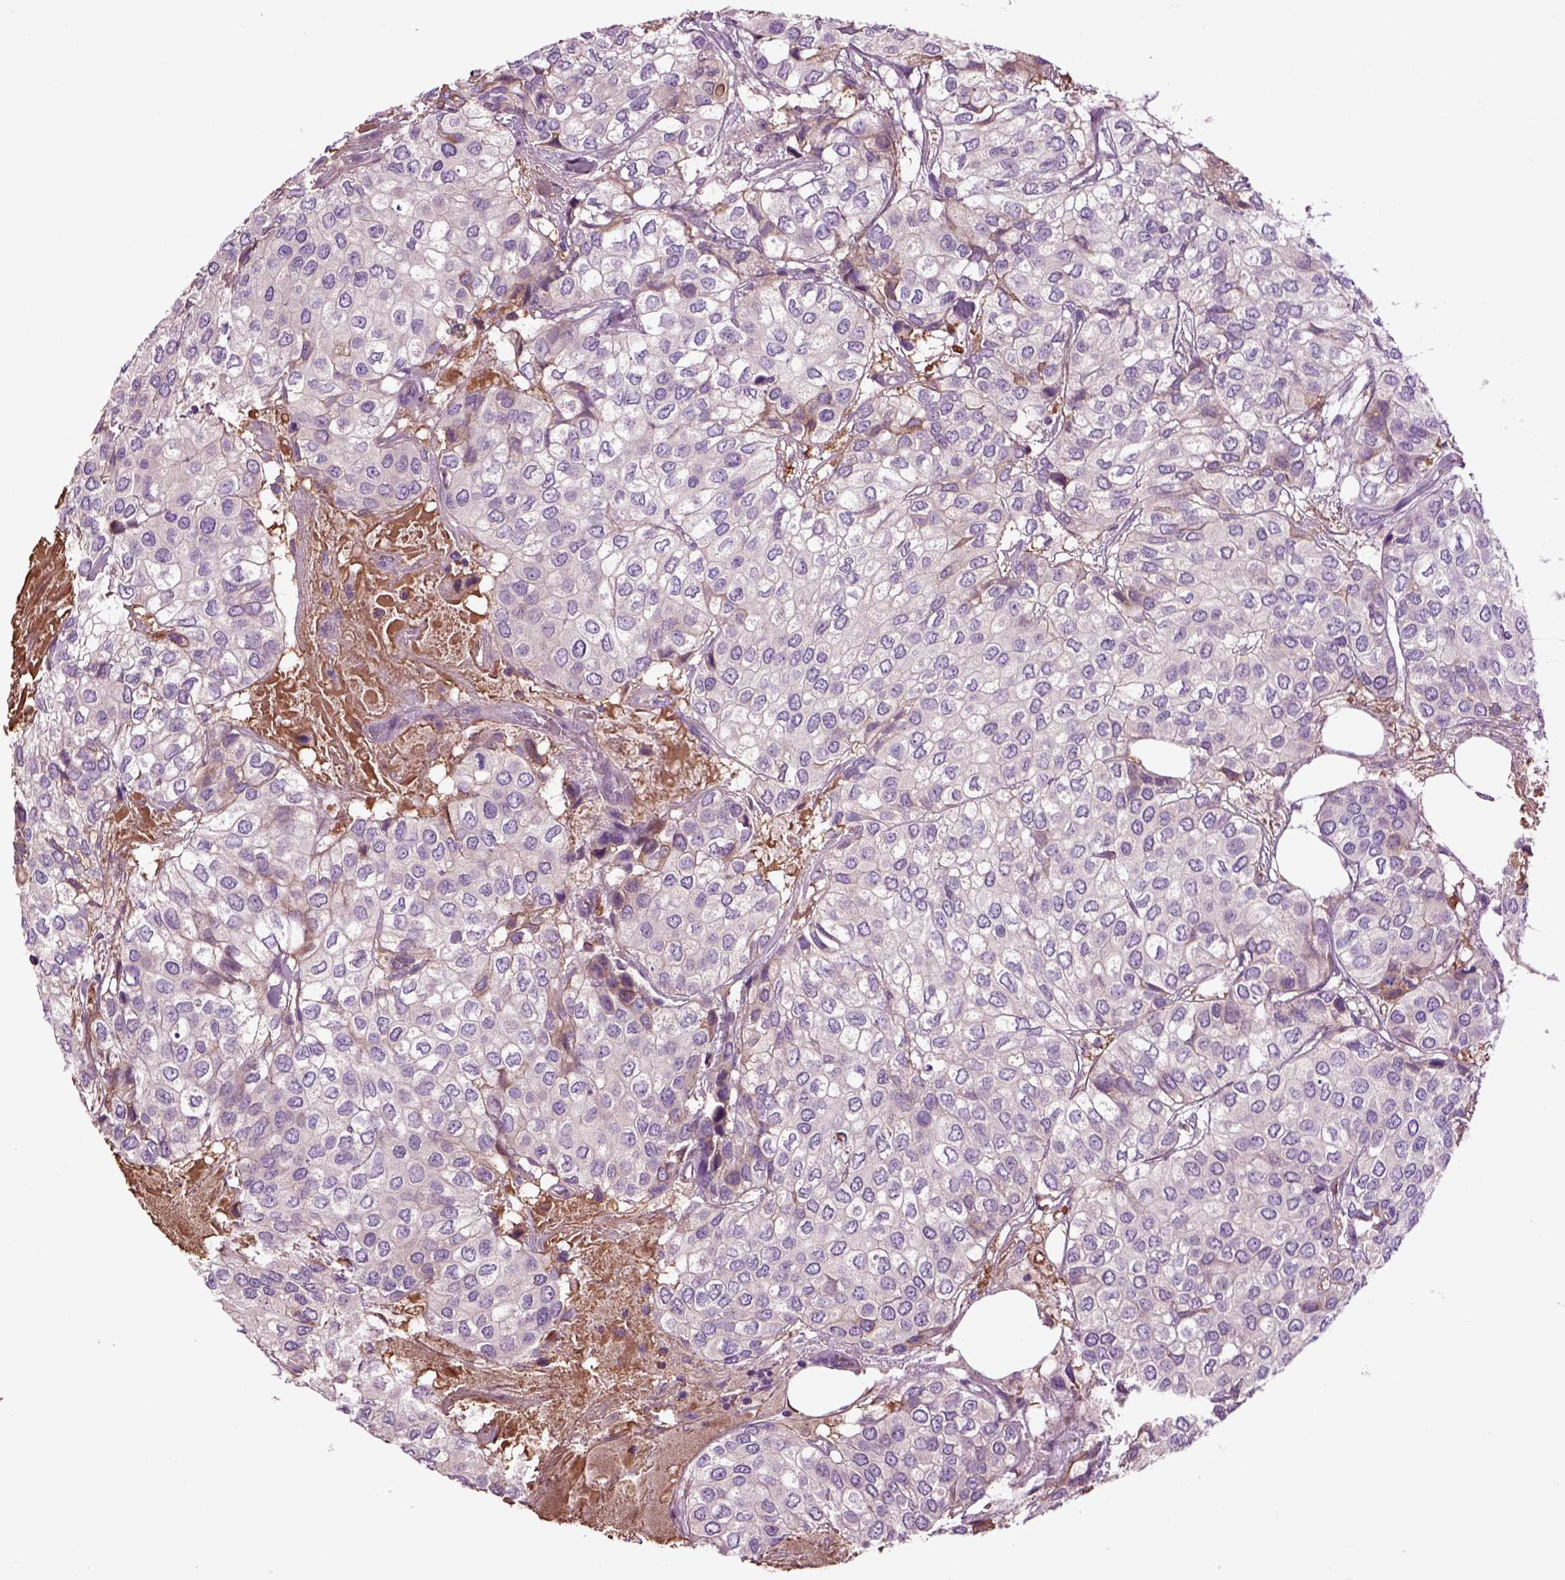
{"staining": {"intensity": "negative", "quantity": "none", "location": "none"}, "tissue": "urothelial cancer", "cell_type": "Tumor cells", "image_type": "cancer", "snomed": [{"axis": "morphology", "description": "Urothelial carcinoma, High grade"}, {"axis": "topography", "description": "Urinary bladder"}], "caption": "DAB (3,3'-diaminobenzidine) immunohistochemical staining of human high-grade urothelial carcinoma shows no significant positivity in tumor cells.", "gene": "SPON1", "patient": {"sex": "male", "age": 73}}